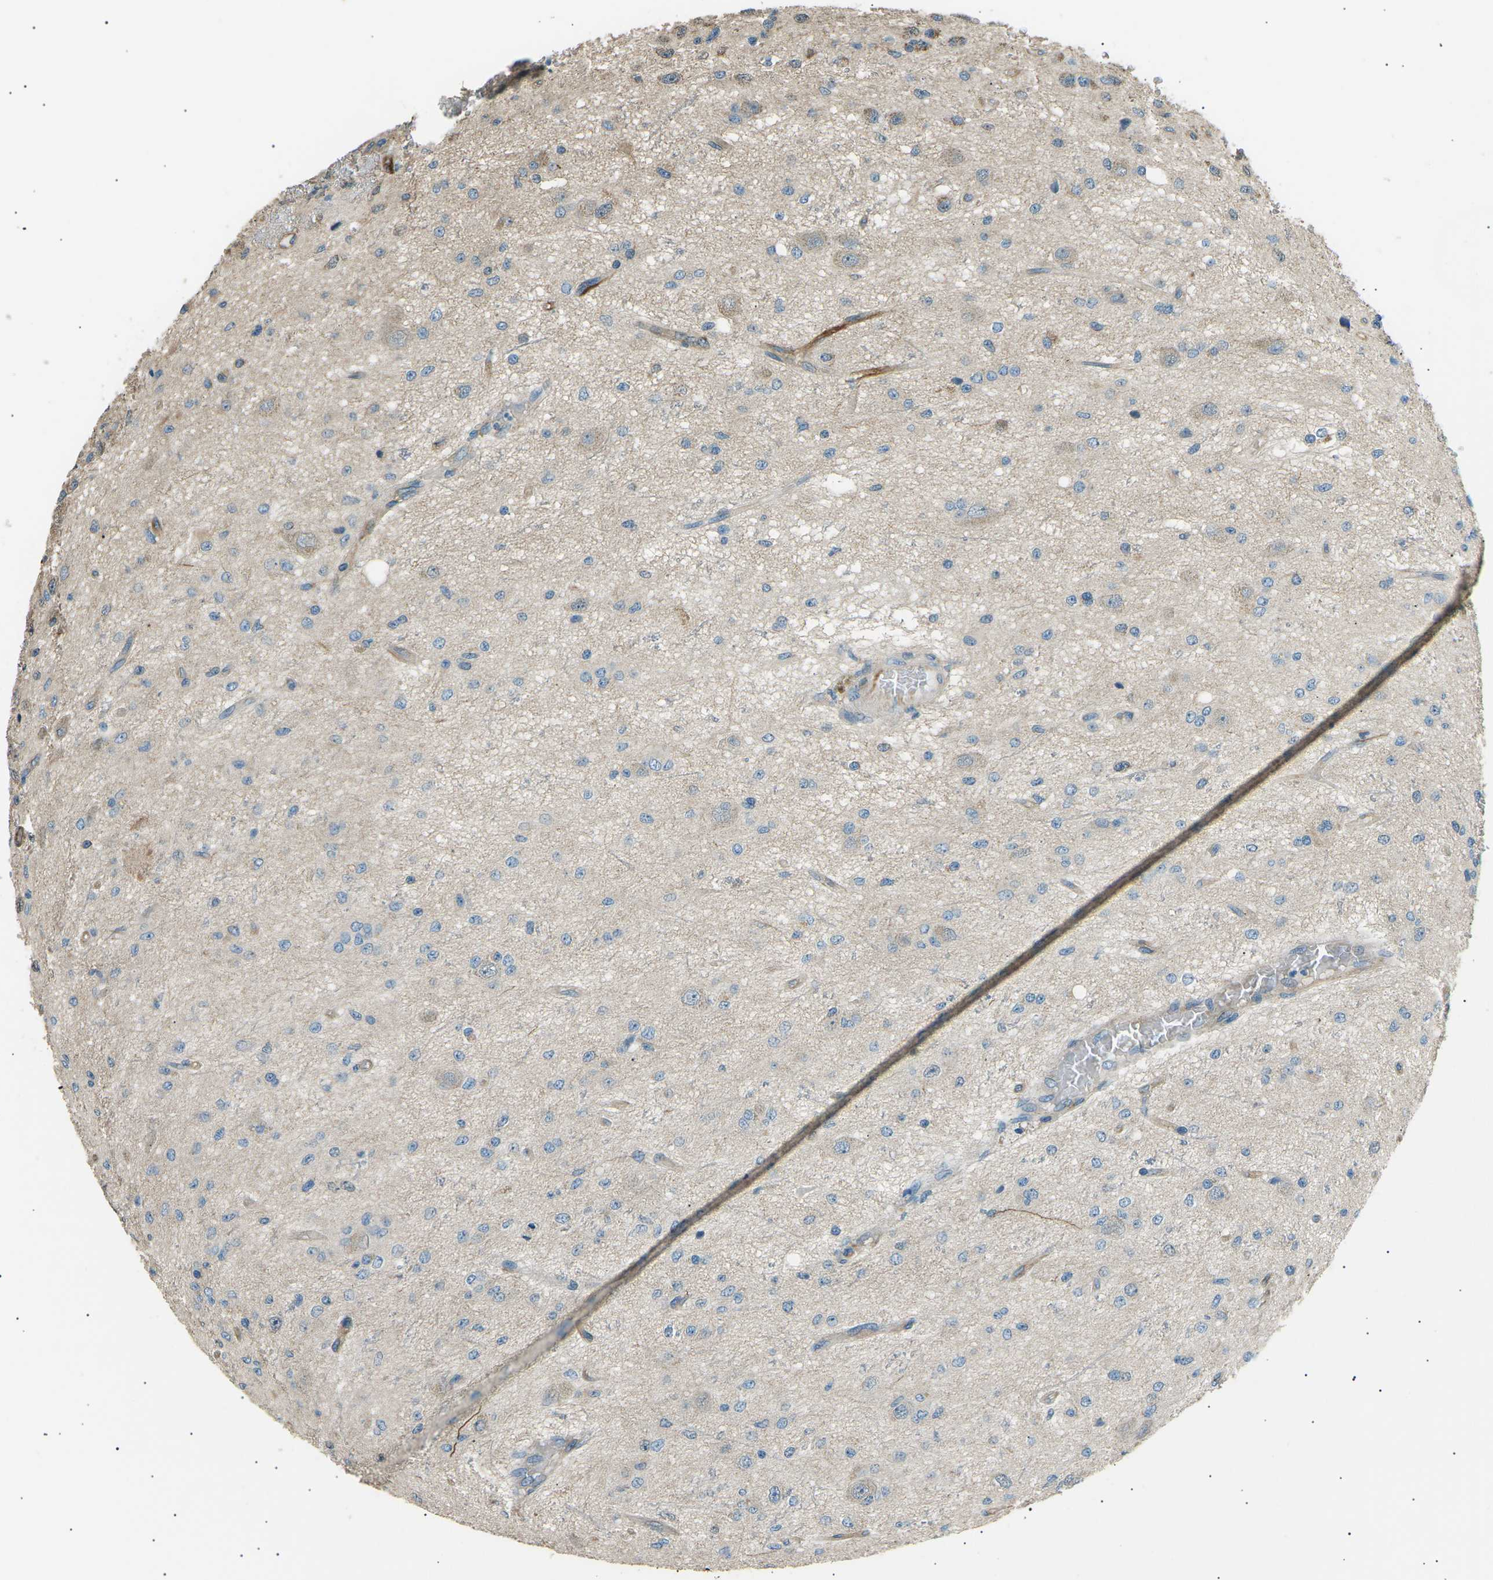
{"staining": {"intensity": "weak", "quantity": "<25%", "location": "cytoplasmic/membranous"}, "tissue": "glioma", "cell_type": "Tumor cells", "image_type": "cancer", "snomed": [{"axis": "morphology", "description": "Glioma, malignant, High grade"}, {"axis": "topography", "description": "pancreas cauda"}], "caption": "Tumor cells show no significant protein staining in glioma.", "gene": "SLK", "patient": {"sex": "male", "age": 60}}